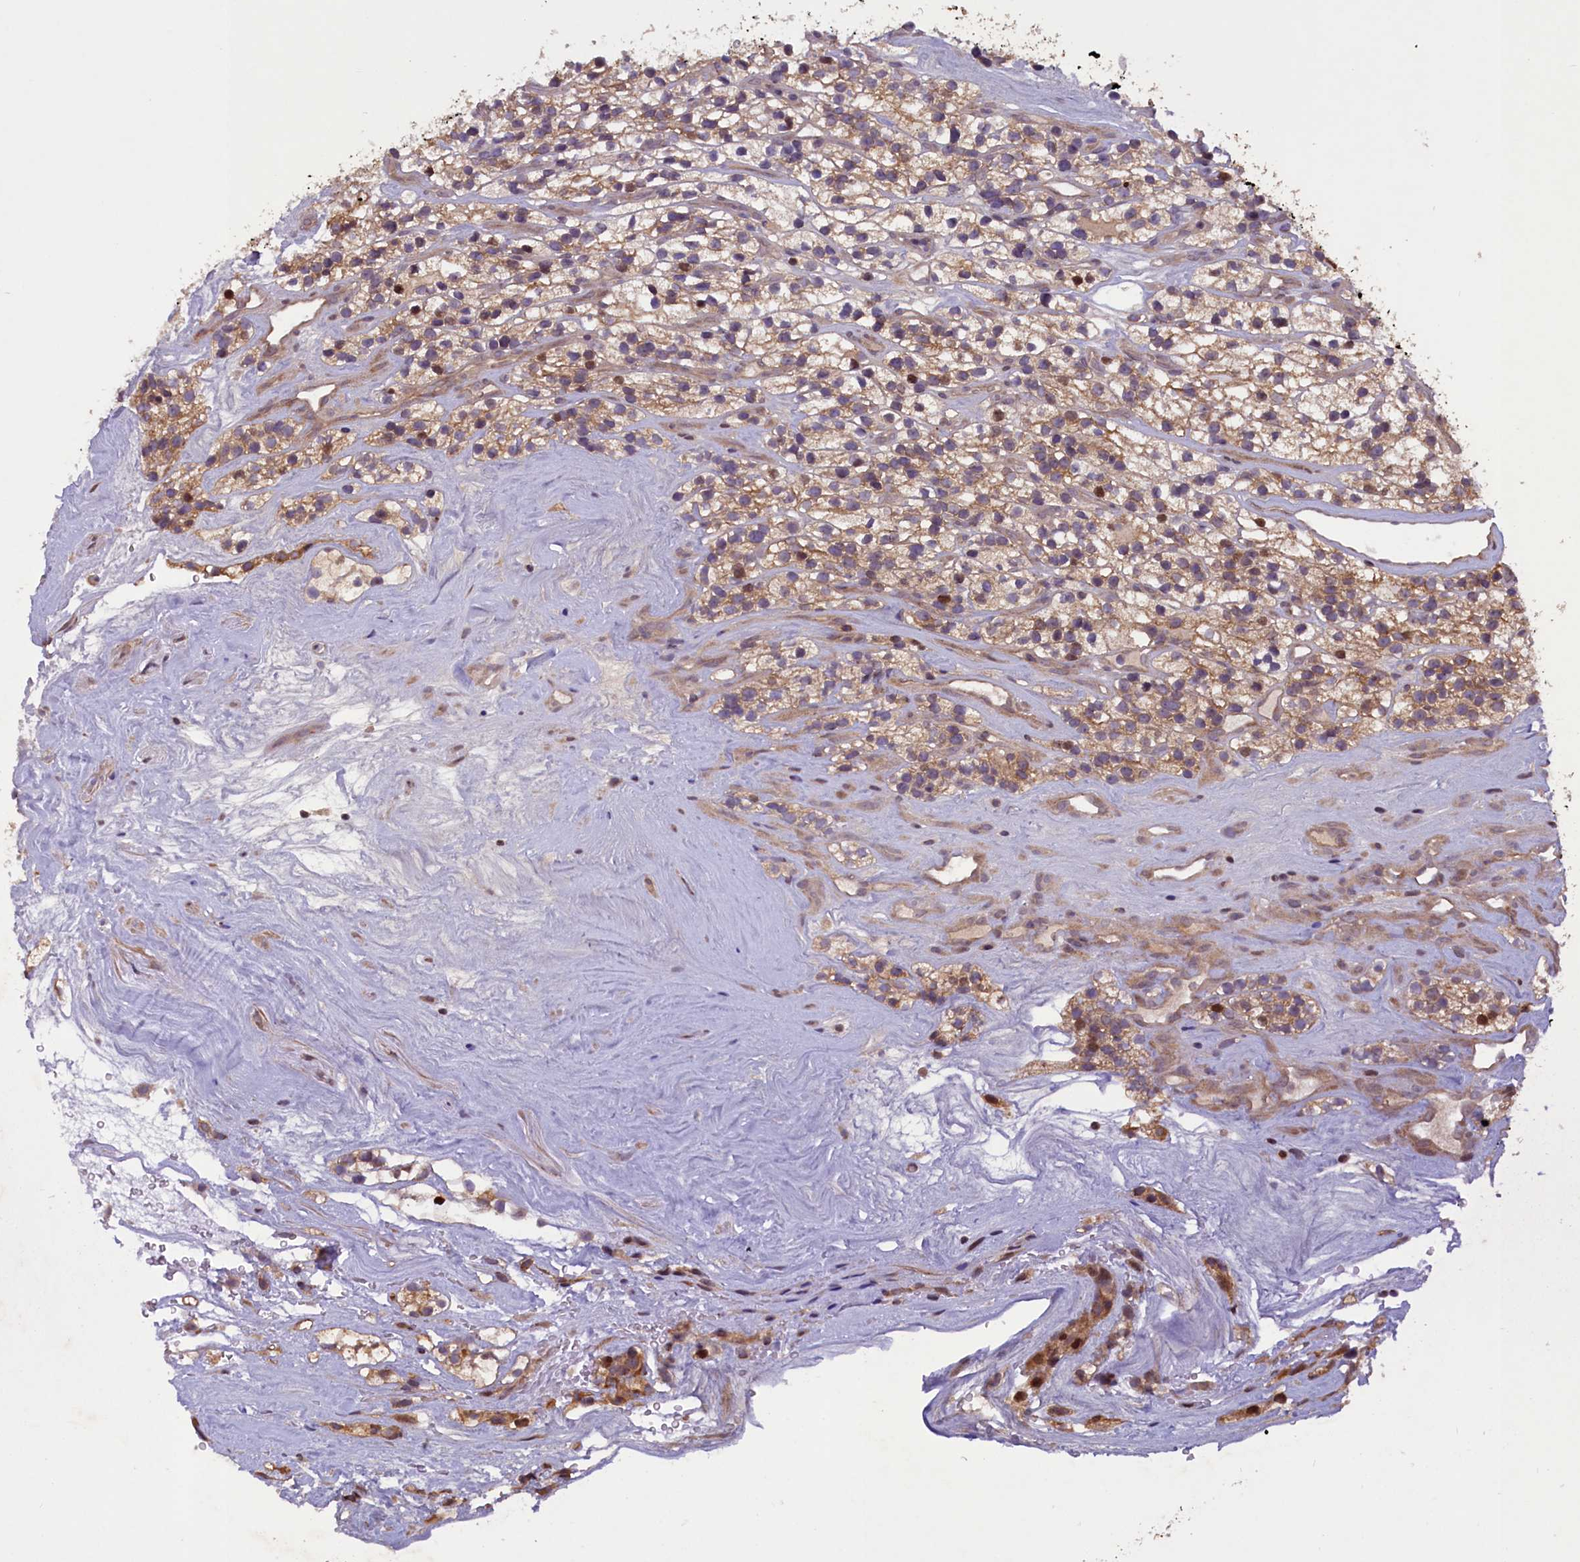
{"staining": {"intensity": "moderate", "quantity": "25%-75%", "location": "cytoplasmic/membranous,nuclear"}, "tissue": "renal cancer", "cell_type": "Tumor cells", "image_type": "cancer", "snomed": [{"axis": "morphology", "description": "Adenocarcinoma, NOS"}, {"axis": "topography", "description": "Kidney"}], "caption": "Protein staining displays moderate cytoplasmic/membranous and nuclear staining in approximately 25%-75% of tumor cells in renal adenocarcinoma. (DAB (3,3'-diaminobenzidine) = brown stain, brightfield microscopy at high magnification).", "gene": "MAN2C1", "patient": {"sex": "female", "age": 57}}